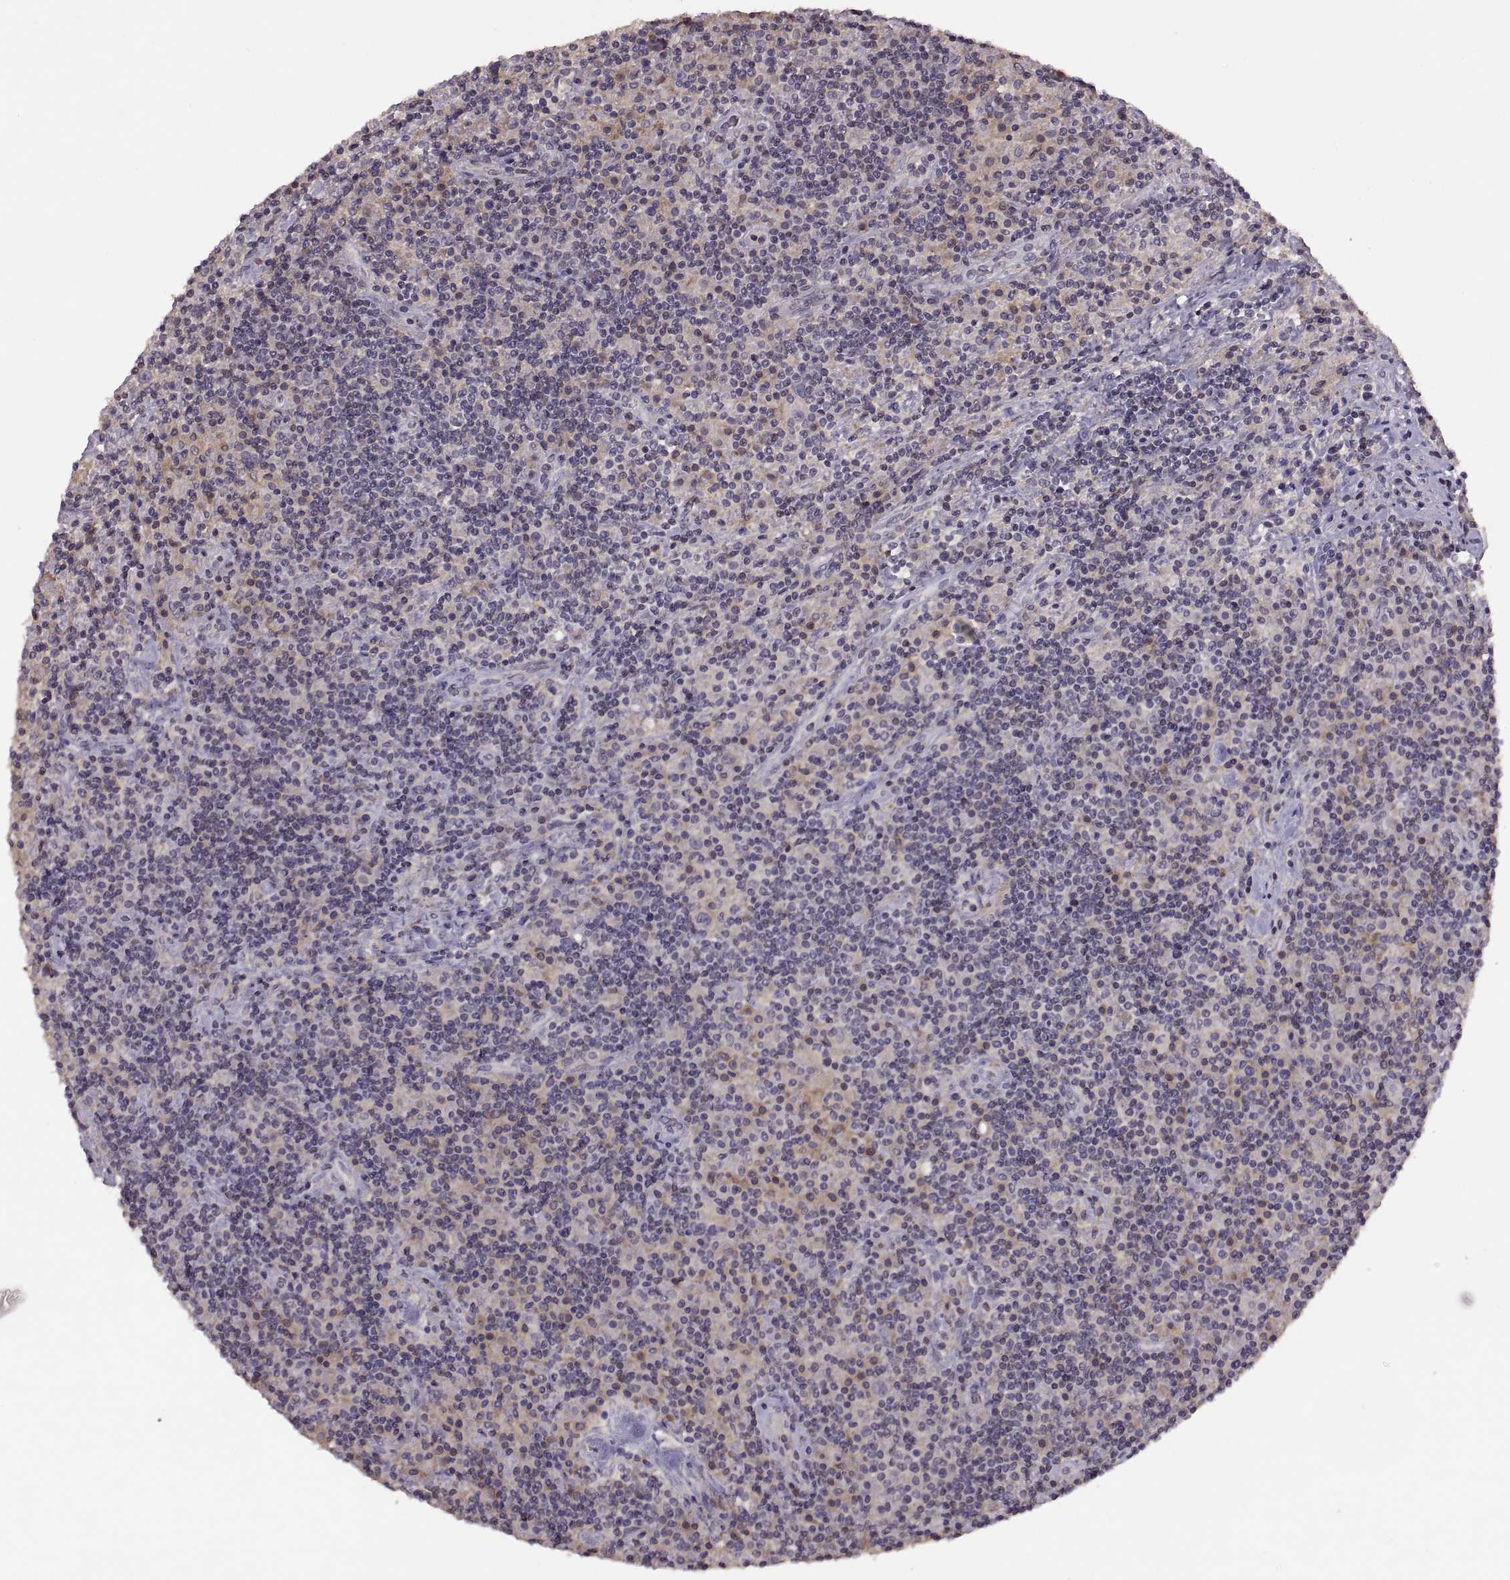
{"staining": {"intensity": "negative", "quantity": "none", "location": "none"}, "tissue": "lymphoma", "cell_type": "Tumor cells", "image_type": "cancer", "snomed": [{"axis": "morphology", "description": "Hodgkin's disease, NOS"}, {"axis": "topography", "description": "Lymph node"}], "caption": "This is an immunohistochemistry (IHC) image of human lymphoma. There is no staining in tumor cells.", "gene": "NMNAT2", "patient": {"sex": "male", "age": 70}}